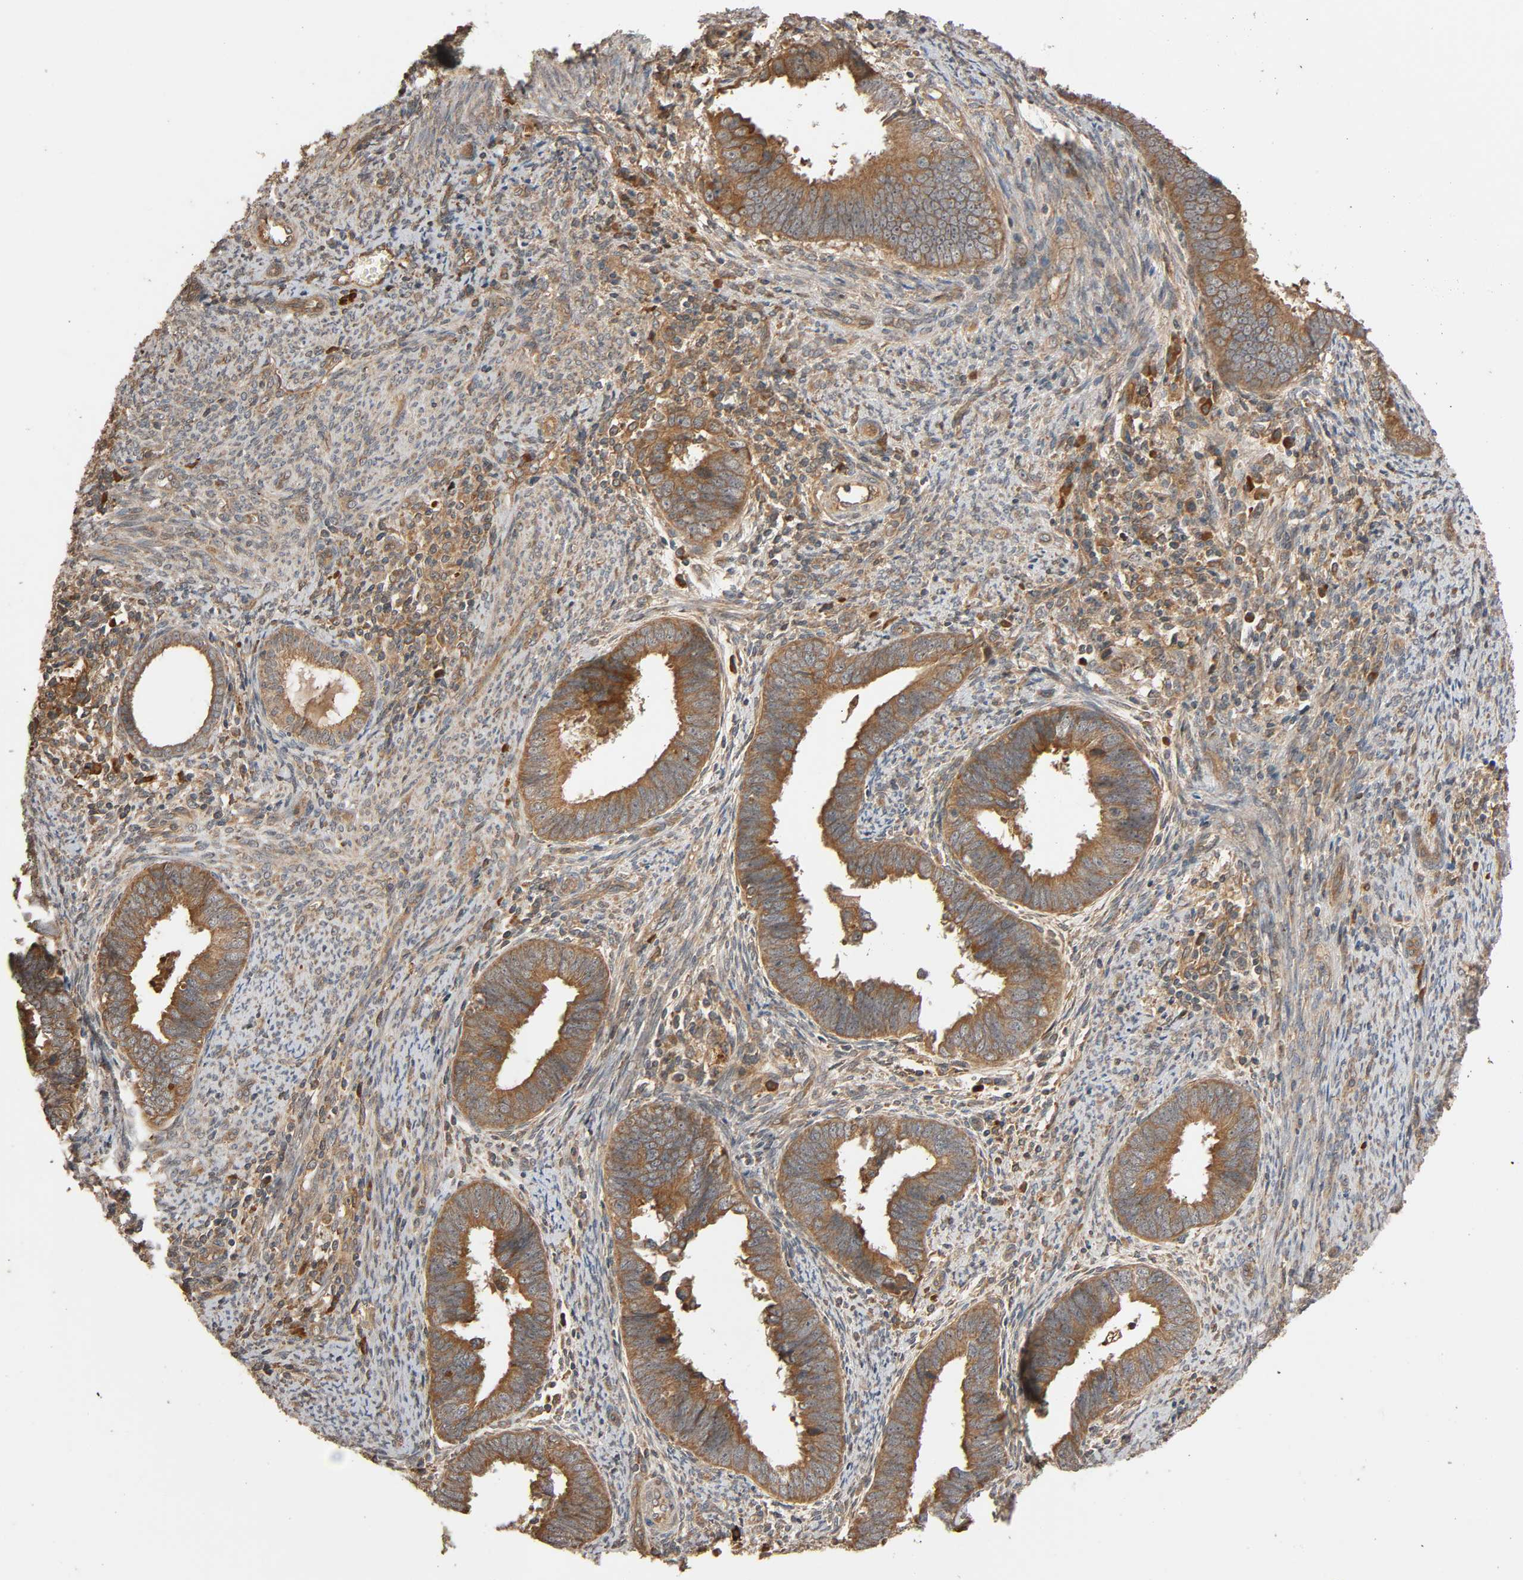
{"staining": {"intensity": "moderate", "quantity": ">75%", "location": "cytoplasmic/membranous"}, "tissue": "endometrial cancer", "cell_type": "Tumor cells", "image_type": "cancer", "snomed": [{"axis": "morphology", "description": "Adenocarcinoma, NOS"}, {"axis": "topography", "description": "Endometrium"}], "caption": "Moderate cytoplasmic/membranous staining is seen in approximately >75% of tumor cells in endometrial adenocarcinoma.", "gene": "MAP3K8", "patient": {"sex": "female", "age": 75}}